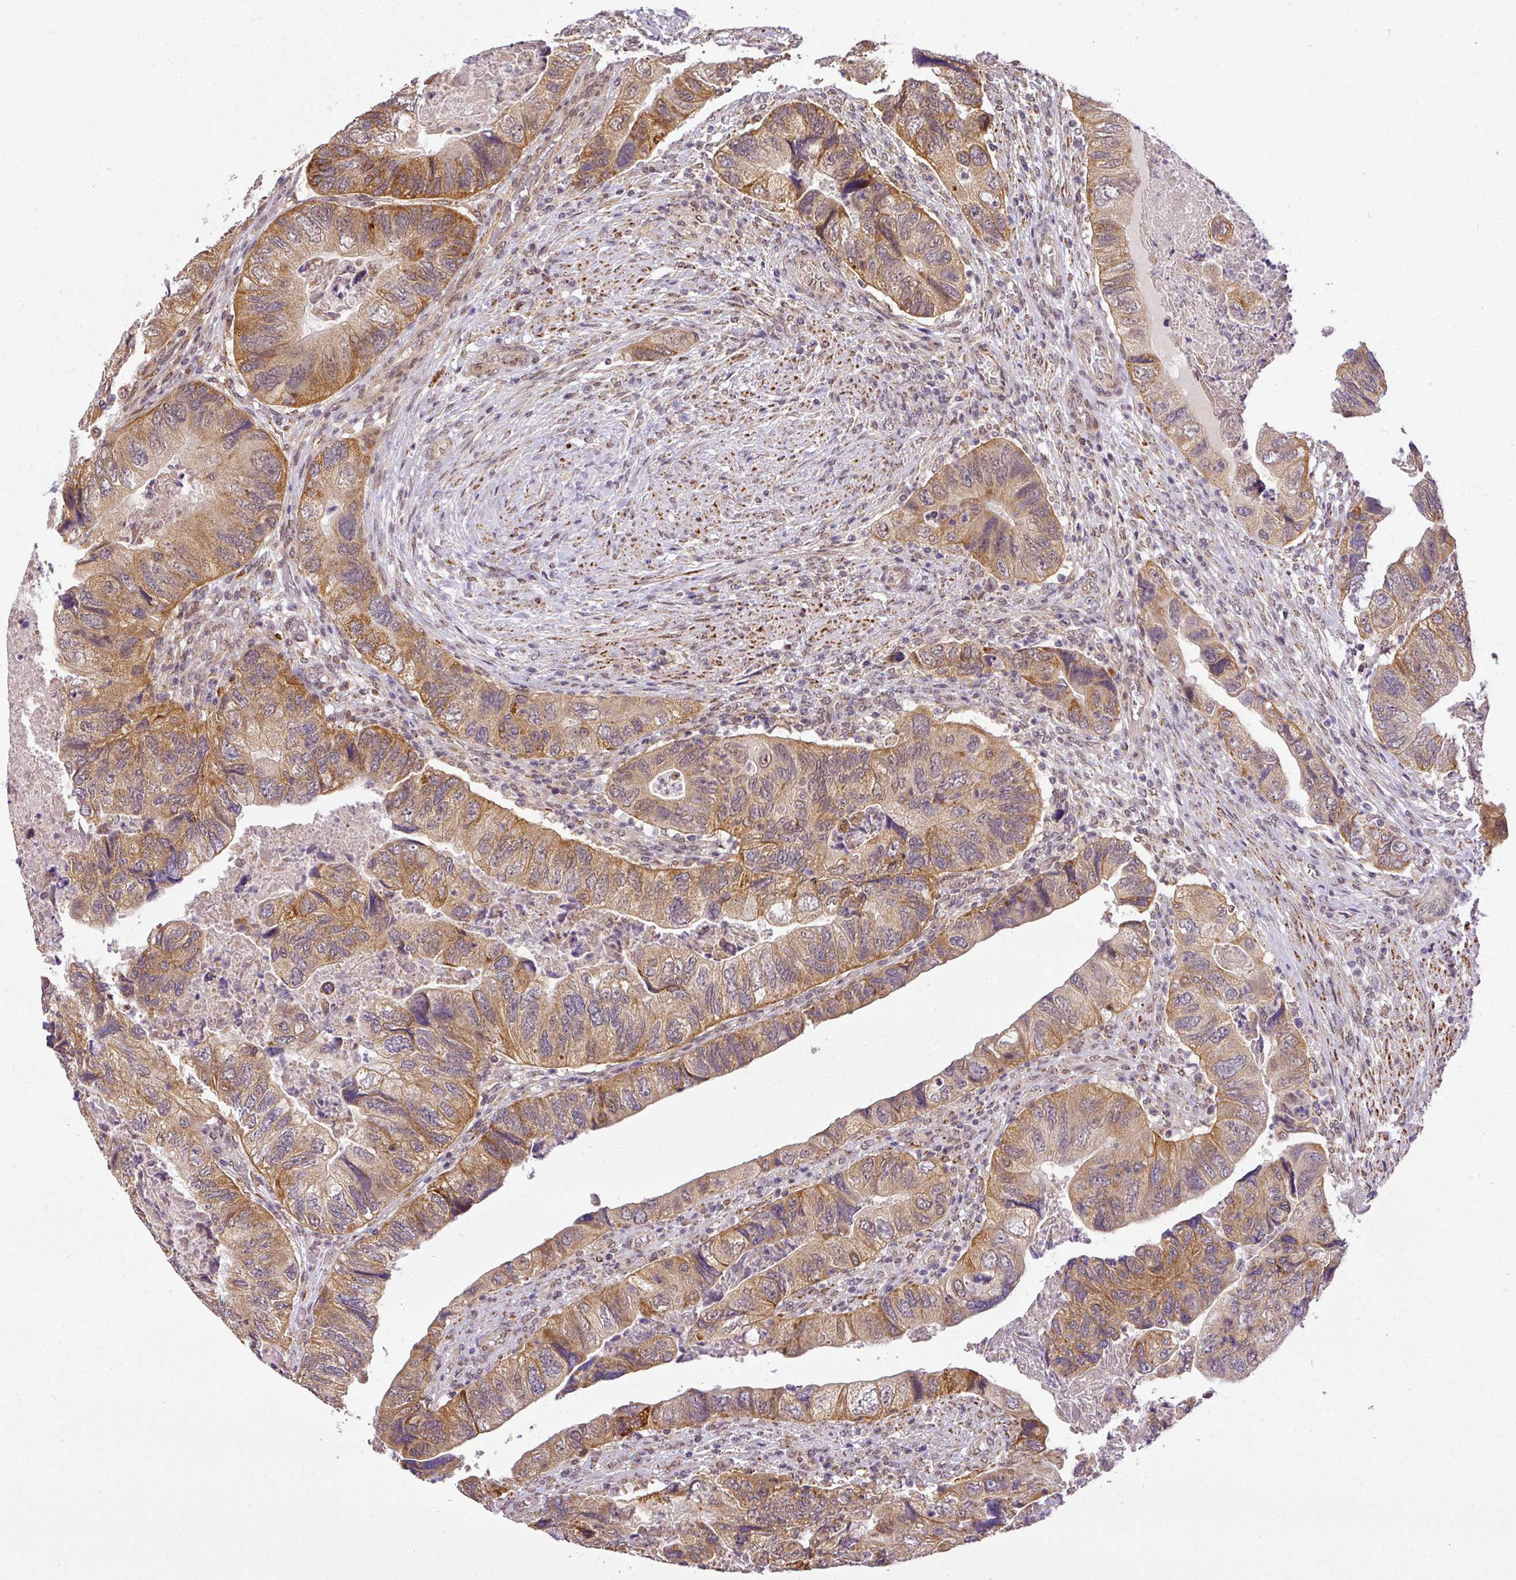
{"staining": {"intensity": "moderate", "quantity": ">75%", "location": "cytoplasmic/membranous"}, "tissue": "colorectal cancer", "cell_type": "Tumor cells", "image_type": "cancer", "snomed": [{"axis": "morphology", "description": "Adenocarcinoma, NOS"}, {"axis": "topography", "description": "Rectum"}], "caption": "Colorectal adenocarcinoma stained with DAB (3,3'-diaminobenzidine) immunohistochemistry (IHC) exhibits medium levels of moderate cytoplasmic/membranous staining in about >75% of tumor cells.", "gene": "C1orf226", "patient": {"sex": "male", "age": 63}}